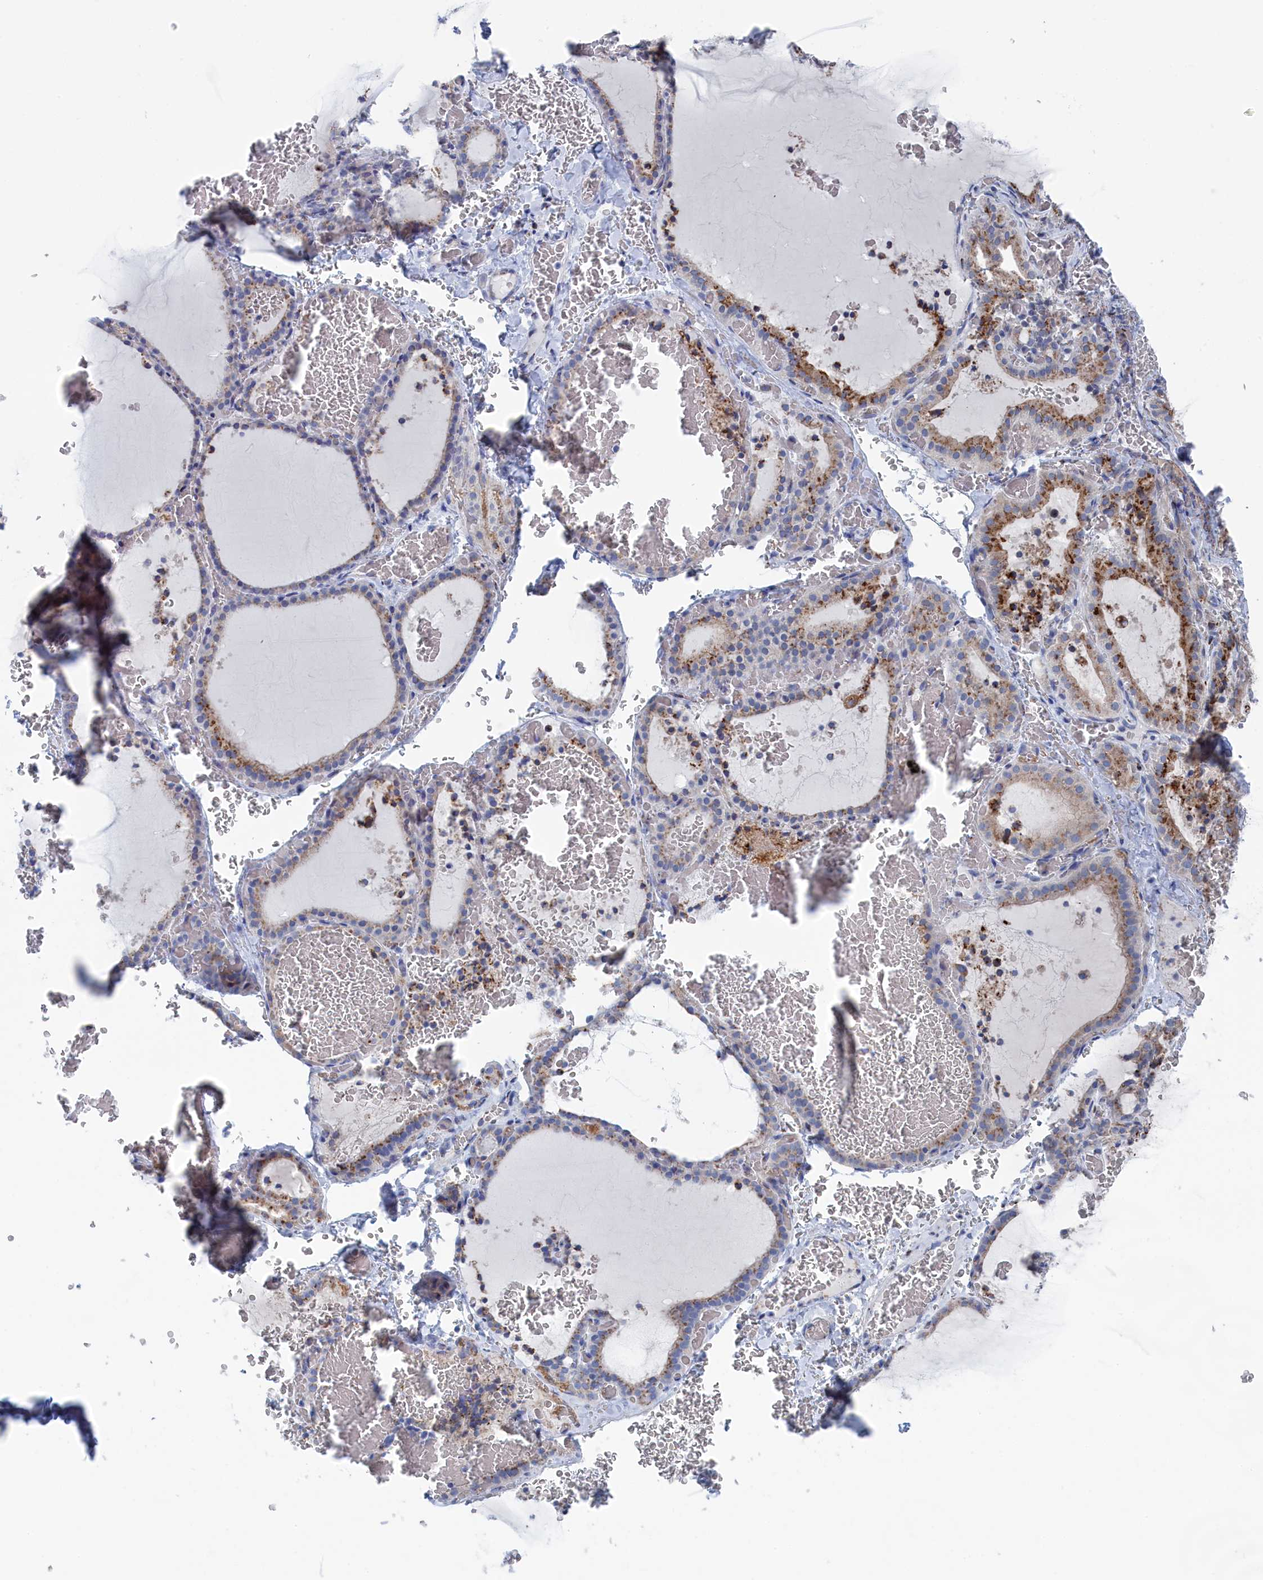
{"staining": {"intensity": "moderate", "quantity": "<25%", "location": "cytoplasmic/membranous"}, "tissue": "thyroid gland", "cell_type": "Glandular cells", "image_type": "normal", "snomed": [{"axis": "morphology", "description": "Normal tissue, NOS"}, {"axis": "topography", "description": "Thyroid gland"}], "caption": "Immunohistochemistry (DAB (3,3'-diaminobenzidine)) staining of benign thyroid gland displays moderate cytoplasmic/membranous protein staining in about <25% of glandular cells. Nuclei are stained in blue.", "gene": "IRX1", "patient": {"sex": "female", "age": 39}}